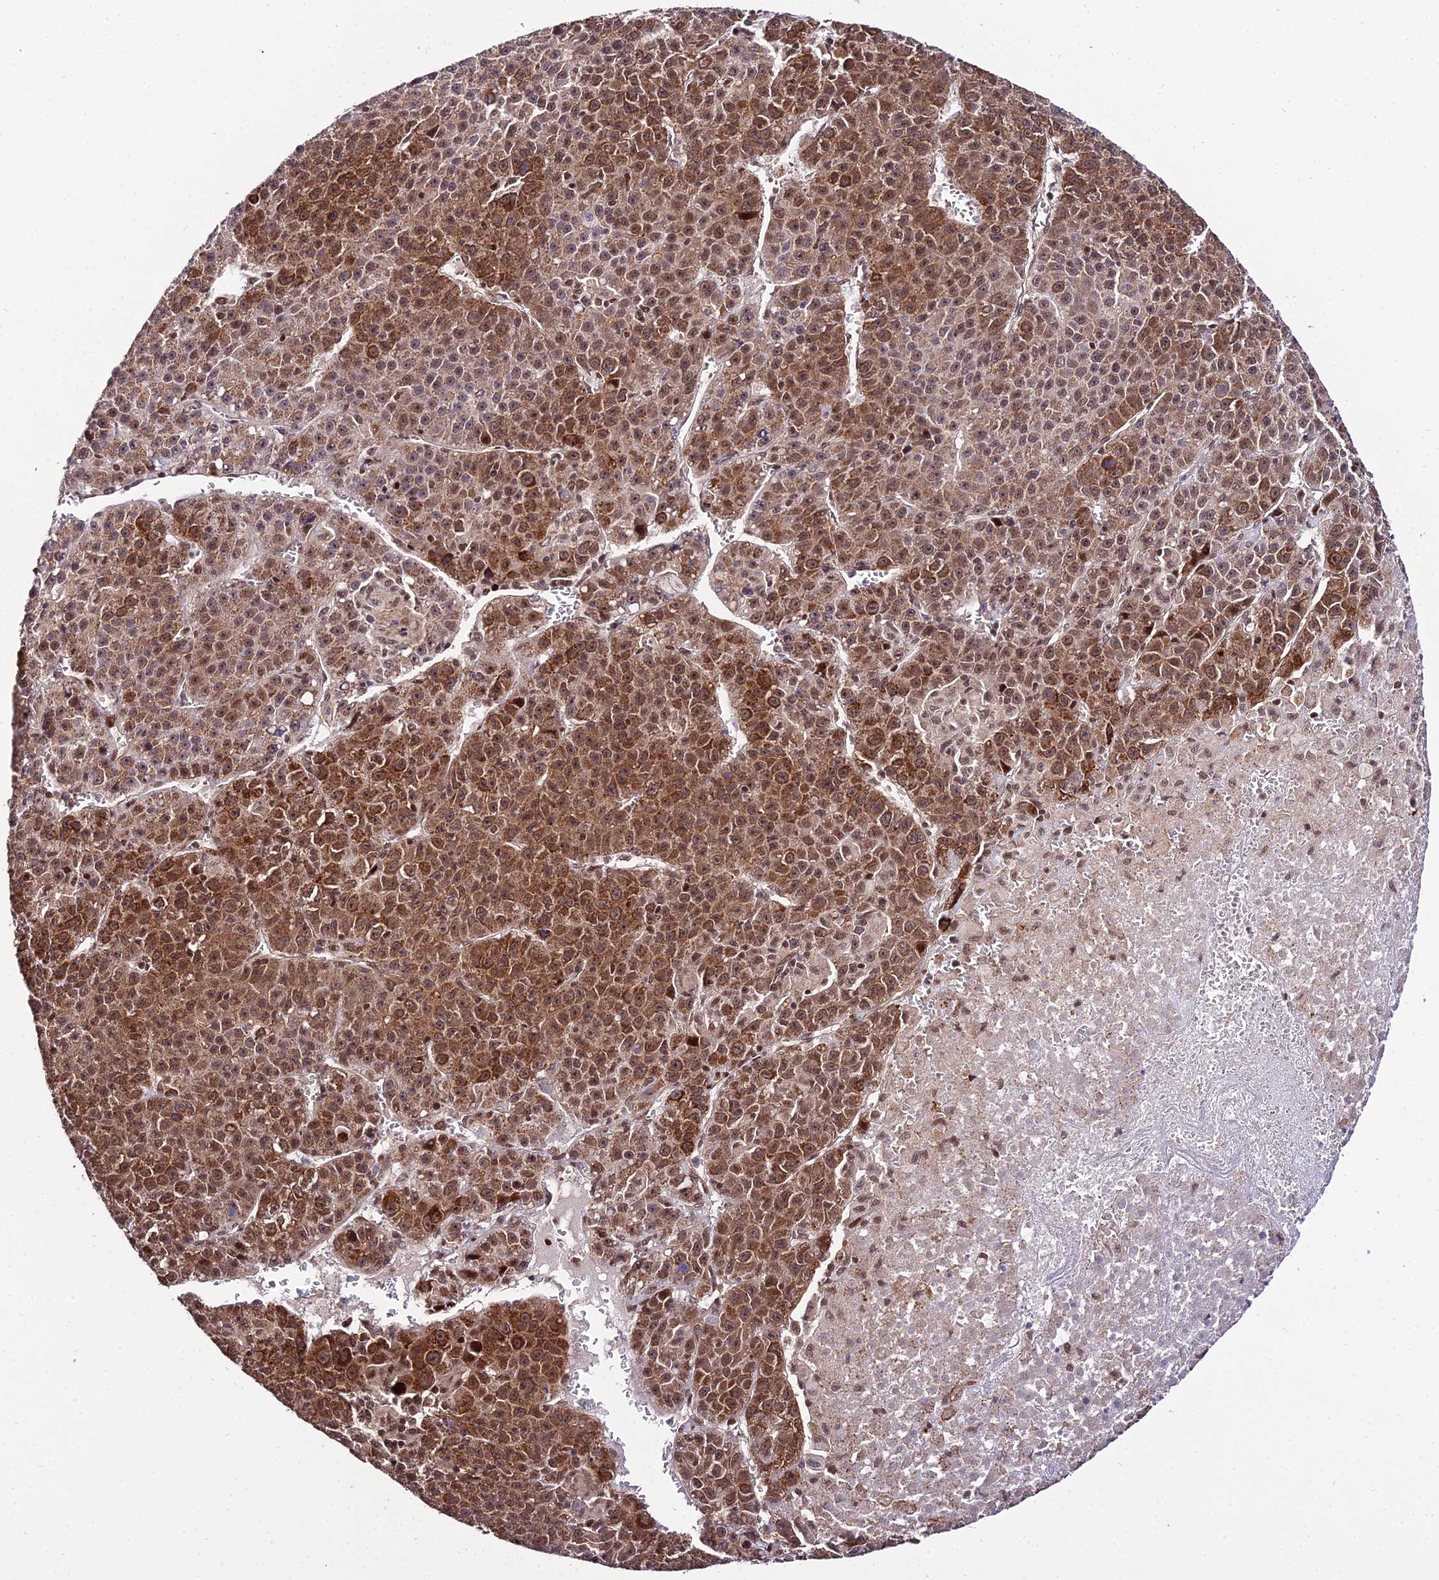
{"staining": {"intensity": "moderate", "quantity": ">75%", "location": "cytoplasmic/membranous,nuclear"}, "tissue": "liver cancer", "cell_type": "Tumor cells", "image_type": "cancer", "snomed": [{"axis": "morphology", "description": "Carcinoma, Hepatocellular, NOS"}, {"axis": "topography", "description": "Liver"}], "caption": "Immunohistochemistry (IHC) histopathology image of liver cancer (hepatocellular carcinoma) stained for a protein (brown), which shows medium levels of moderate cytoplasmic/membranous and nuclear positivity in about >75% of tumor cells.", "gene": "CIB3", "patient": {"sex": "female", "age": 53}}